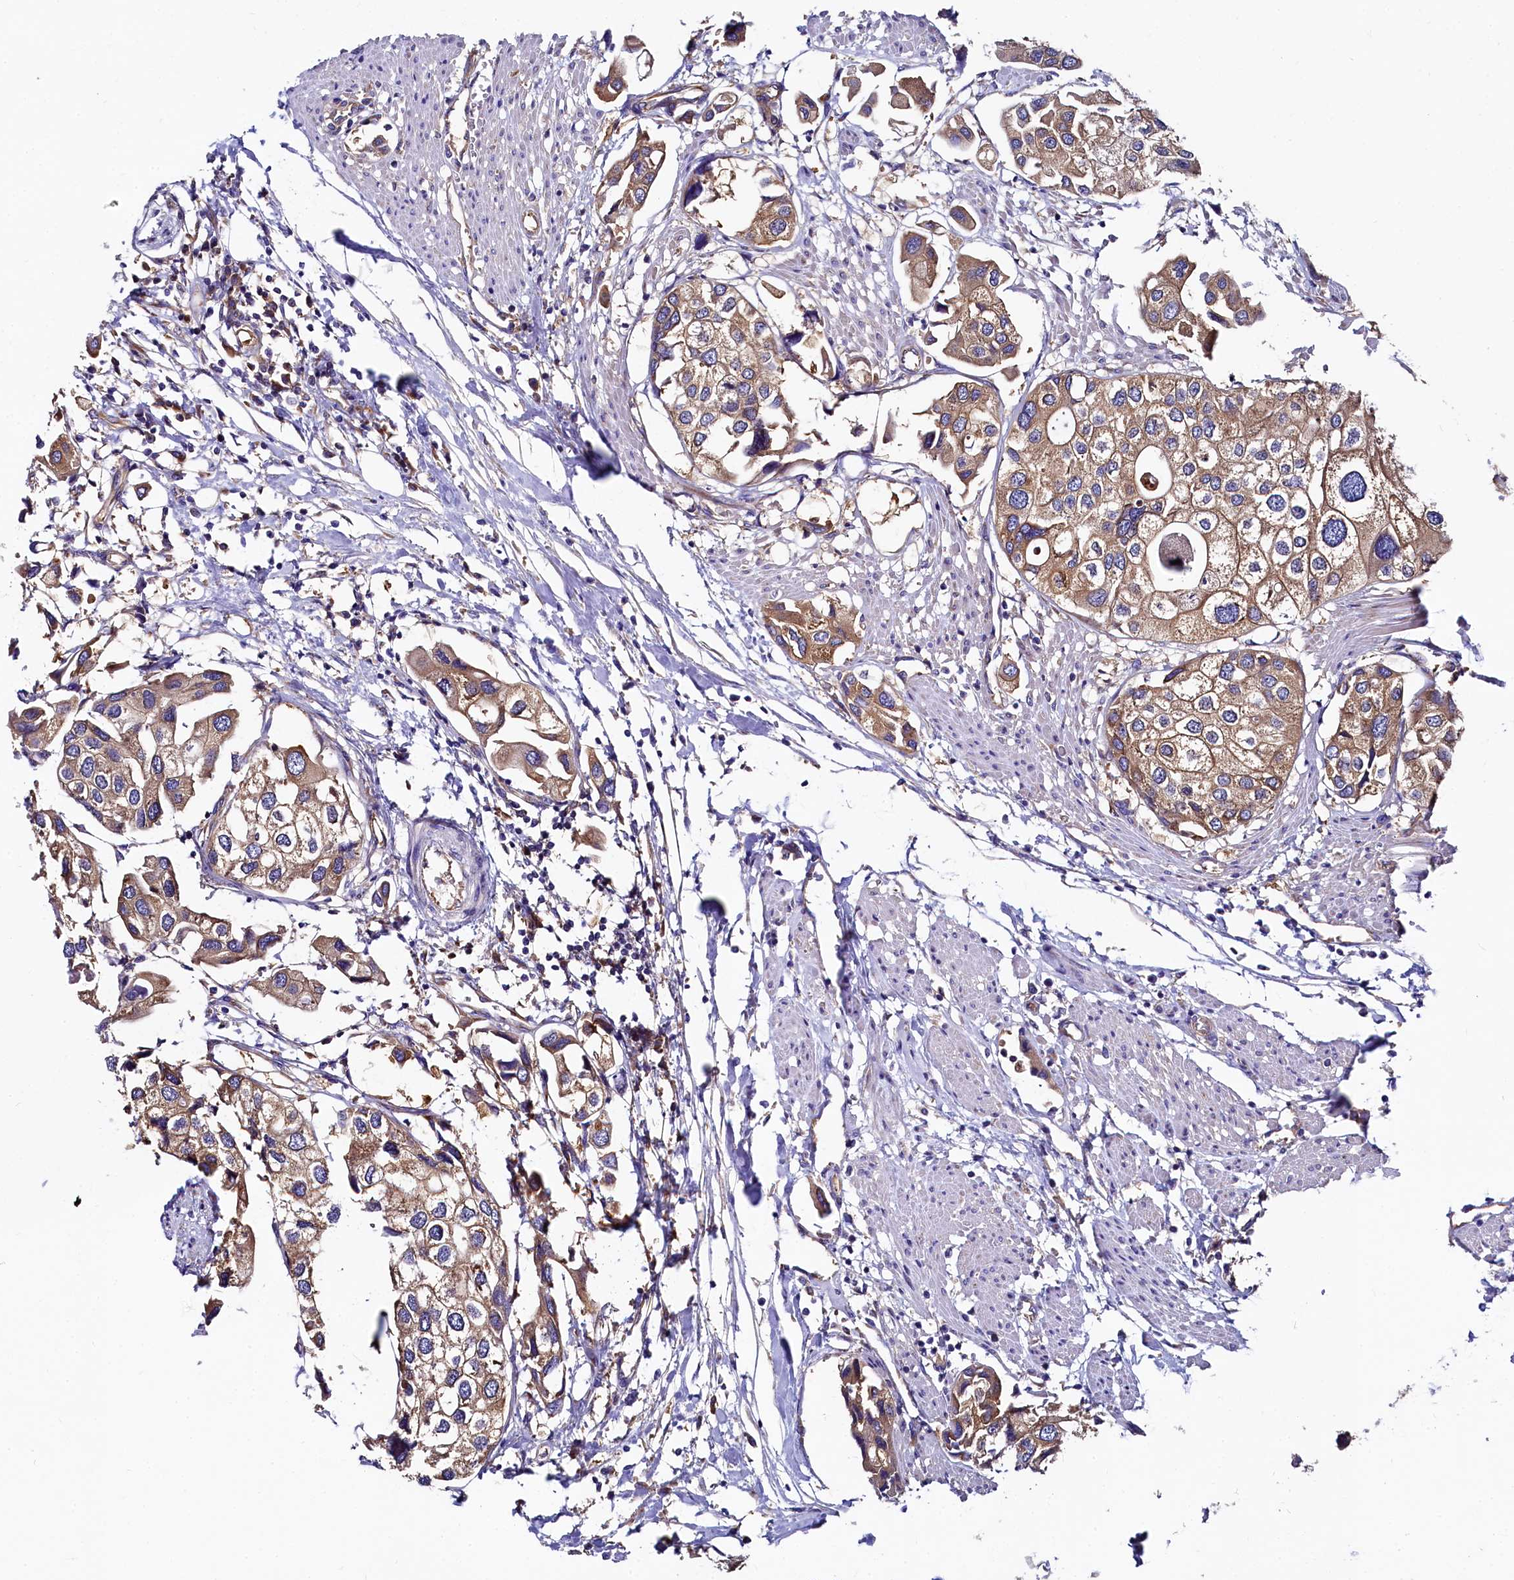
{"staining": {"intensity": "moderate", "quantity": ">75%", "location": "cytoplasmic/membranous"}, "tissue": "urothelial cancer", "cell_type": "Tumor cells", "image_type": "cancer", "snomed": [{"axis": "morphology", "description": "Urothelial carcinoma, High grade"}, {"axis": "topography", "description": "Urinary bladder"}], "caption": "About >75% of tumor cells in human urothelial cancer reveal moderate cytoplasmic/membranous protein staining as visualized by brown immunohistochemical staining.", "gene": "QARS1", "patient": {"sex": "male", "age": 64}}